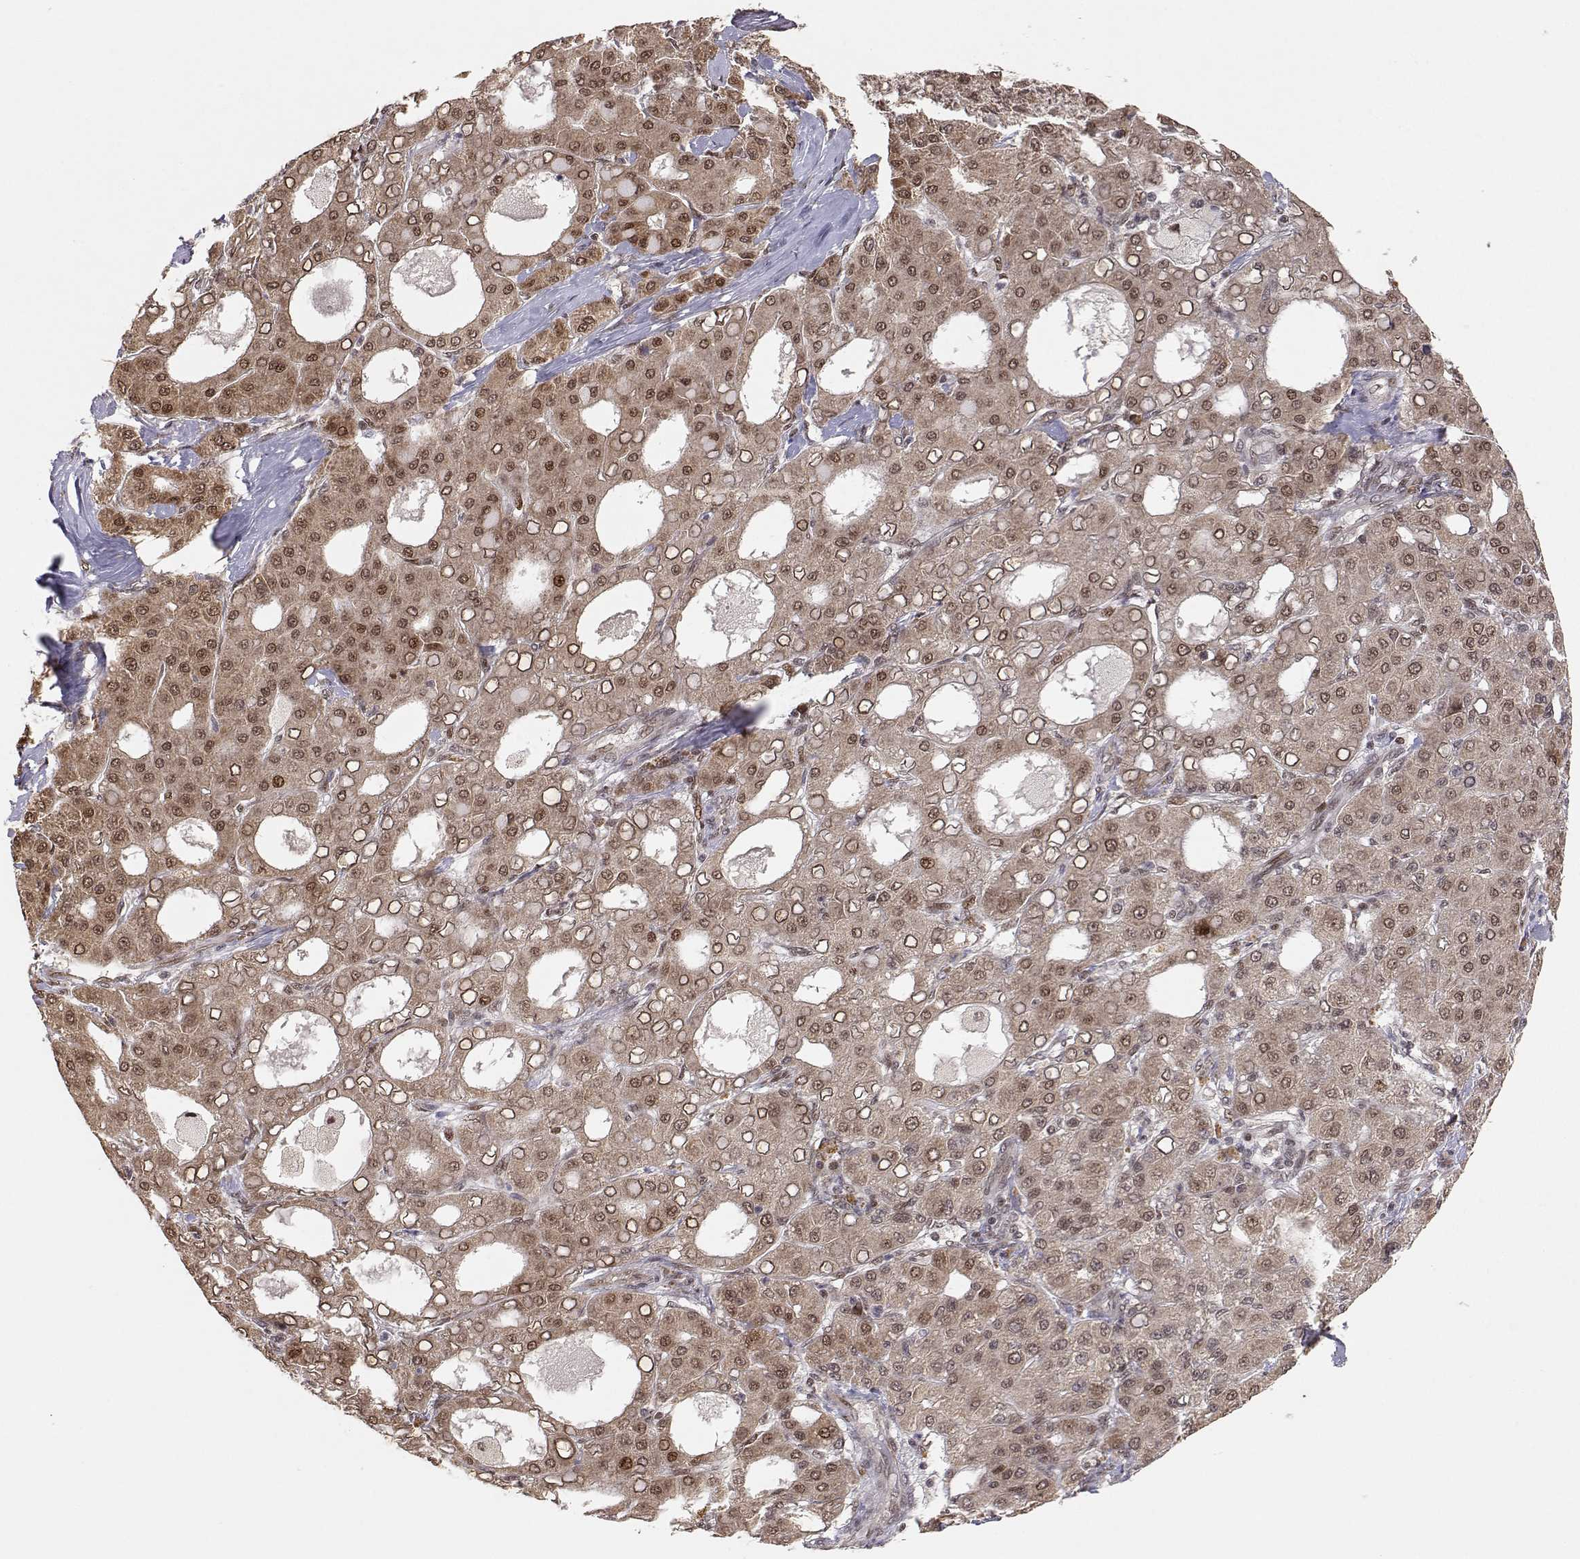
{"staining": {"intensity": "strong", "quantity": "<25%", "location": "nuclear"}, "tissue": "liver cancer", "cell_type": "Tumor cells", "image_type": "cancer", "snomed": [{"axis": "morphology", "description": "Carcinoma, Hepatocellular, NOS"}, {"axis": "topography", "description": "Liver"}], "caption": "This is an image of immunohistochemistry (IHC) staining of liver cancer, which shows strong positivity in the nuclear of tumor cells.", "gene": "BRCA1", "patient": {"sex": "male", "age": 65}}